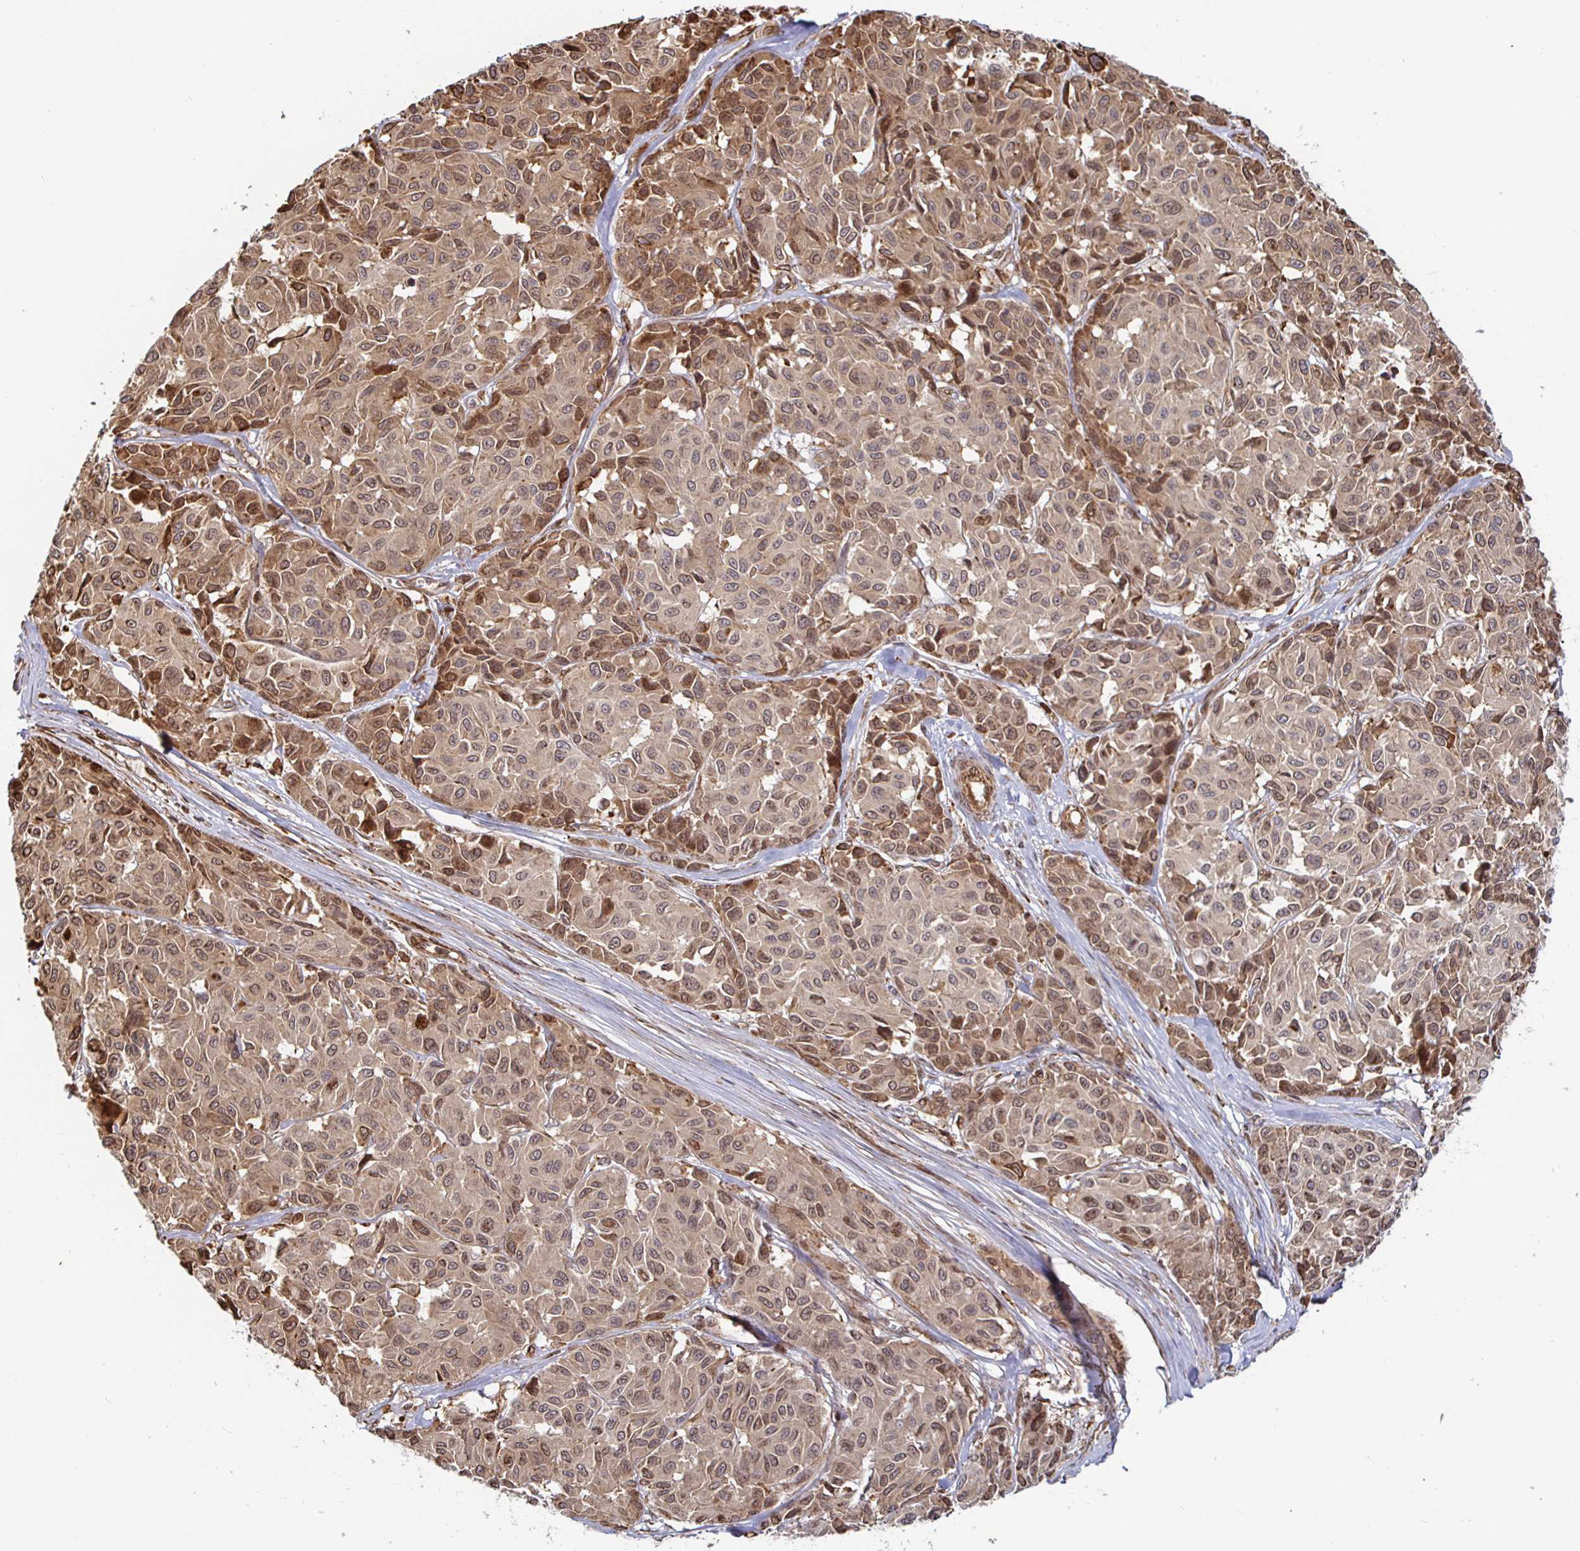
{"staining": {"intensity": "weak", "quantity": "25%-75%", "location": "cytoplasmic/membranous,nuclear"}, "tissue": "melanoma", "cell_type": "Tumor cells", "image_type": "cancer", "snomed": [{"axis": "morphology", "description": "Malignant melanoma, NOS"}, {"axis": "topography", "description": "Skin"}], "caption": "Melanoma was stained to show a protein in brown. There is low levels of weak cytoplasmic/membranous and nuclear positivity in about 25%-75% of tumor cells. (IHC, brightfield microscopy, high magnification).", "gene": "STRAP", "patient": {"sex": "female", "age": 66}}